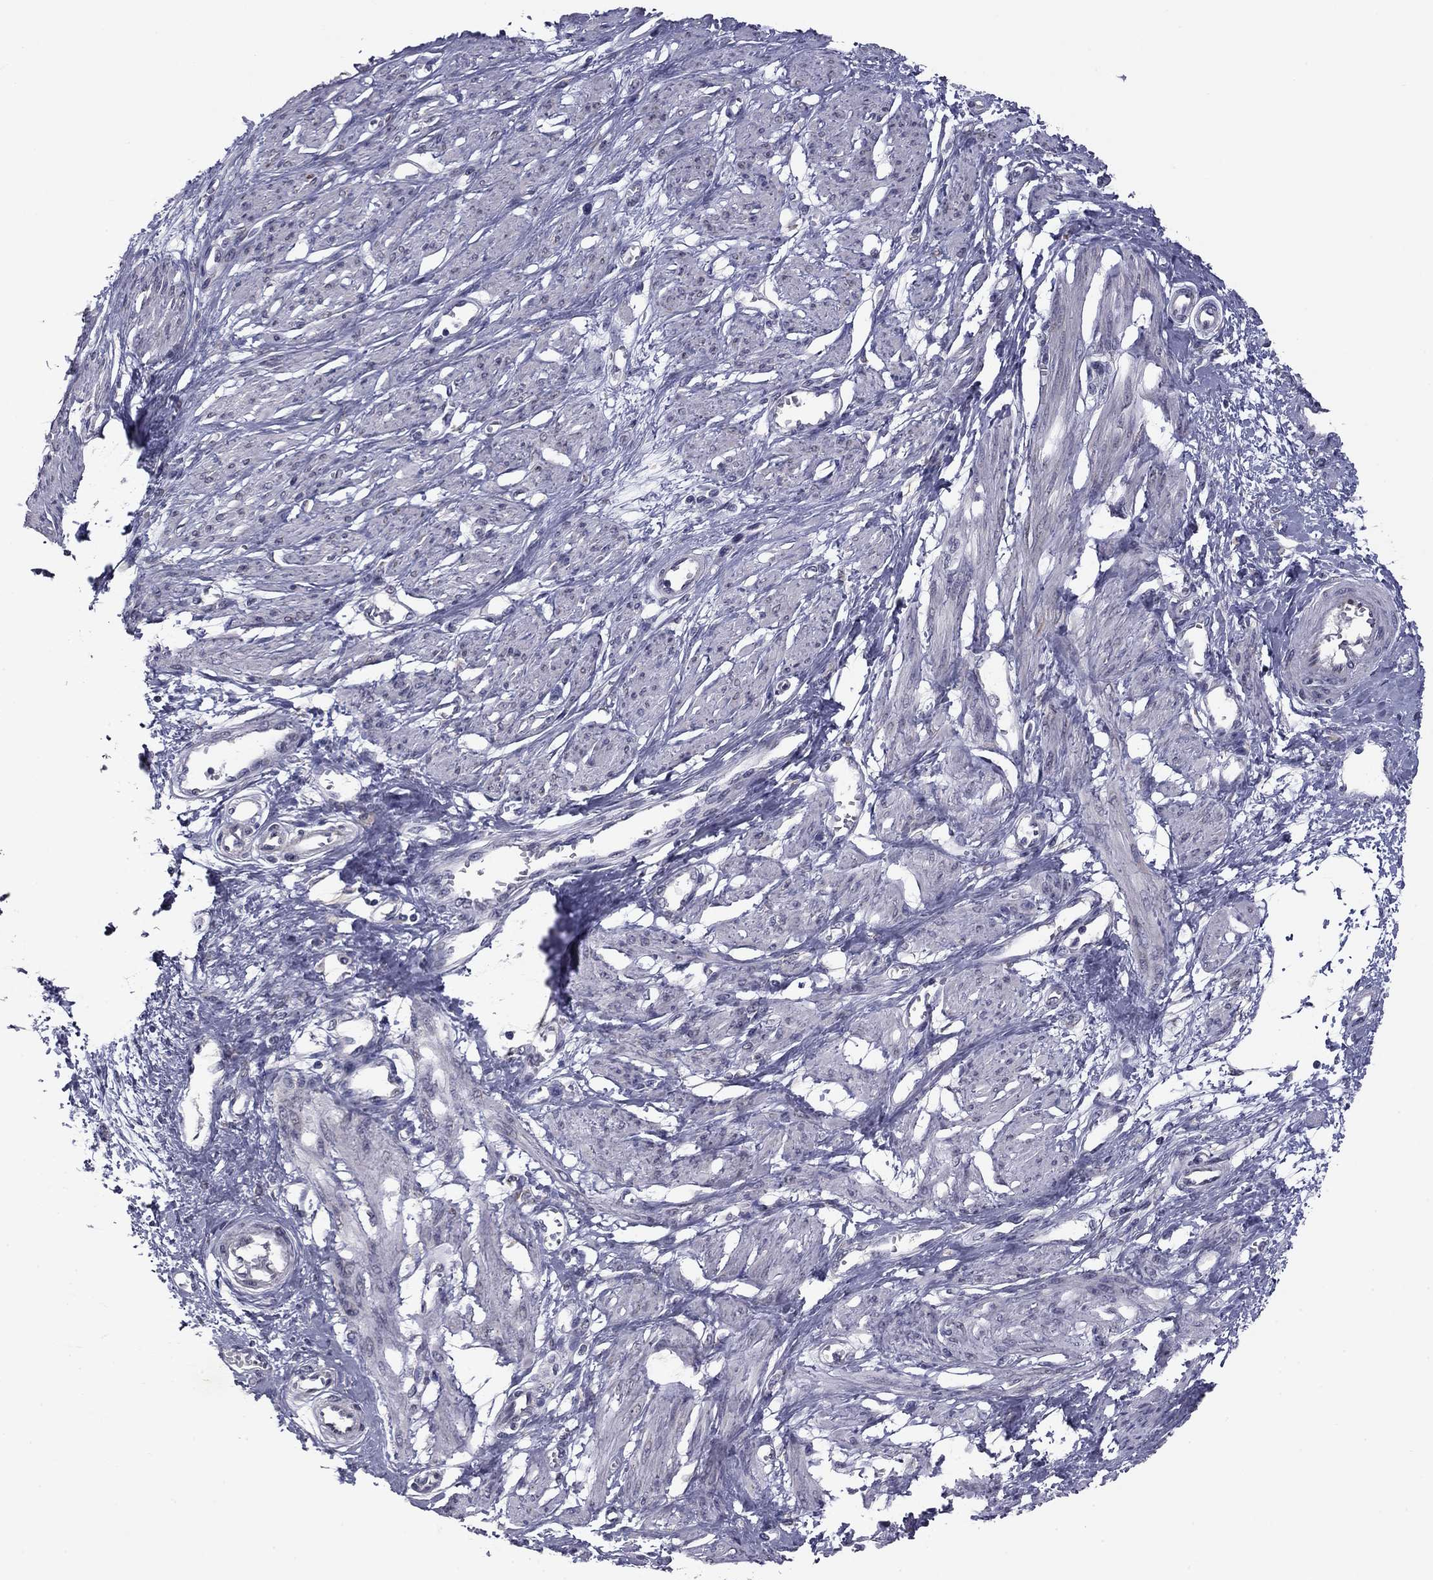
{"staining": {"intensity": "negative", "quantity": "none", "location": "none"}, "tissue": "smooth muscle", "cell_type": "Smooth muscle cells", "image_type": "normal", "snomed": [{"axis": "morphology", "description": "Normal tissue, NOS"}, {"axis": "topography", "description": "Smooth muscle"}, {"axis": "topography", "description": "Uterus"}], "caption": "Immunohistochemistry (IHC) of unremarkable smooth muscle shows no expression in smooth muscle cells.", "gene": "PRRT2", "patient": {"sex": "female", "age": 39}}